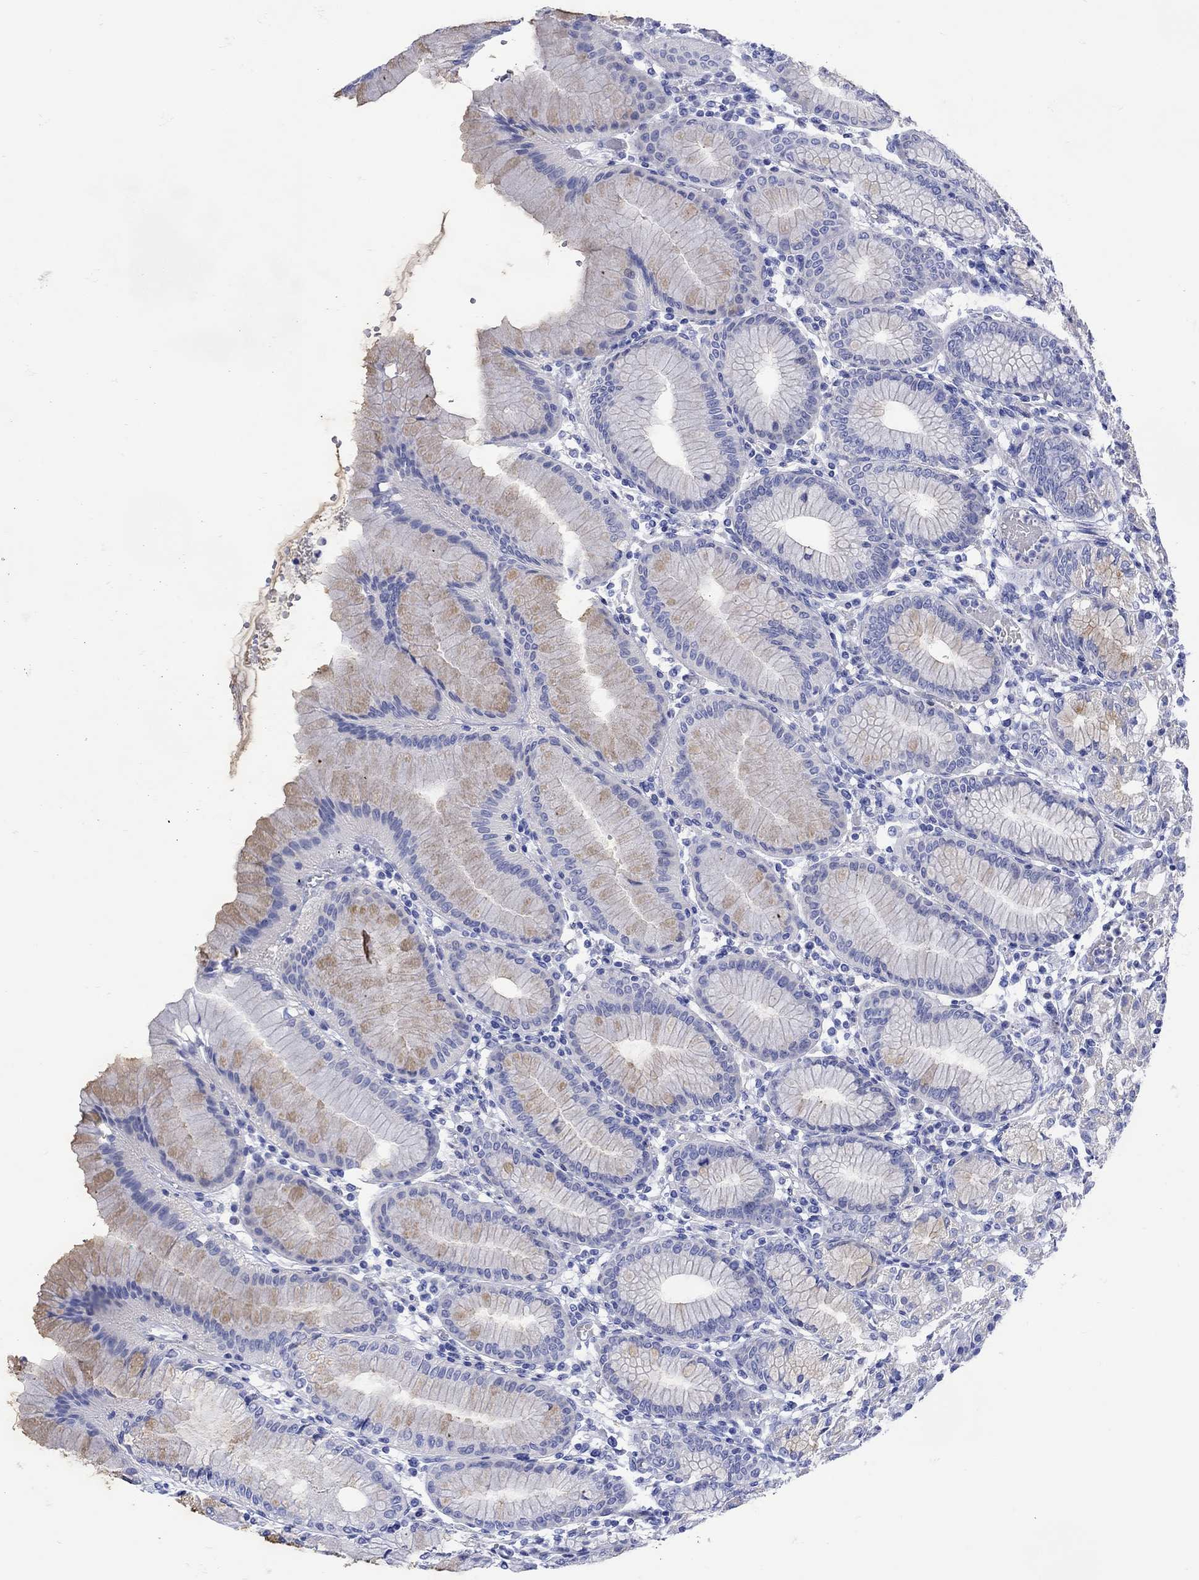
{"staining": {"intensity": "weak", "quantity": "25%-75%", "location": "cytoplasmic/membranous"}, "tissue": "stomach", "cell_type": "Glandular cells", "image_type": "normal", "snomed": [{"axis": "morphology", "description": "Normal tissue, NOS"}, {"axis": "topography", "description": "Skeletal muscle"}, {"axis": "topography", "description": "Stomach"}], "caption": "Immunohistochemical staining of unremarkable human stomach displays weak cytoplasmic/membranous protein positivity in about 25%-75% of glandular cells. Using DAB (3,3'-diaminobenzidine) (brown) and hematoxylin (blue) stains, captured at high magnification using brightfield microscopy.", "gene": "ANKMY1", "patient": {"sex": "female", "age": 57}}